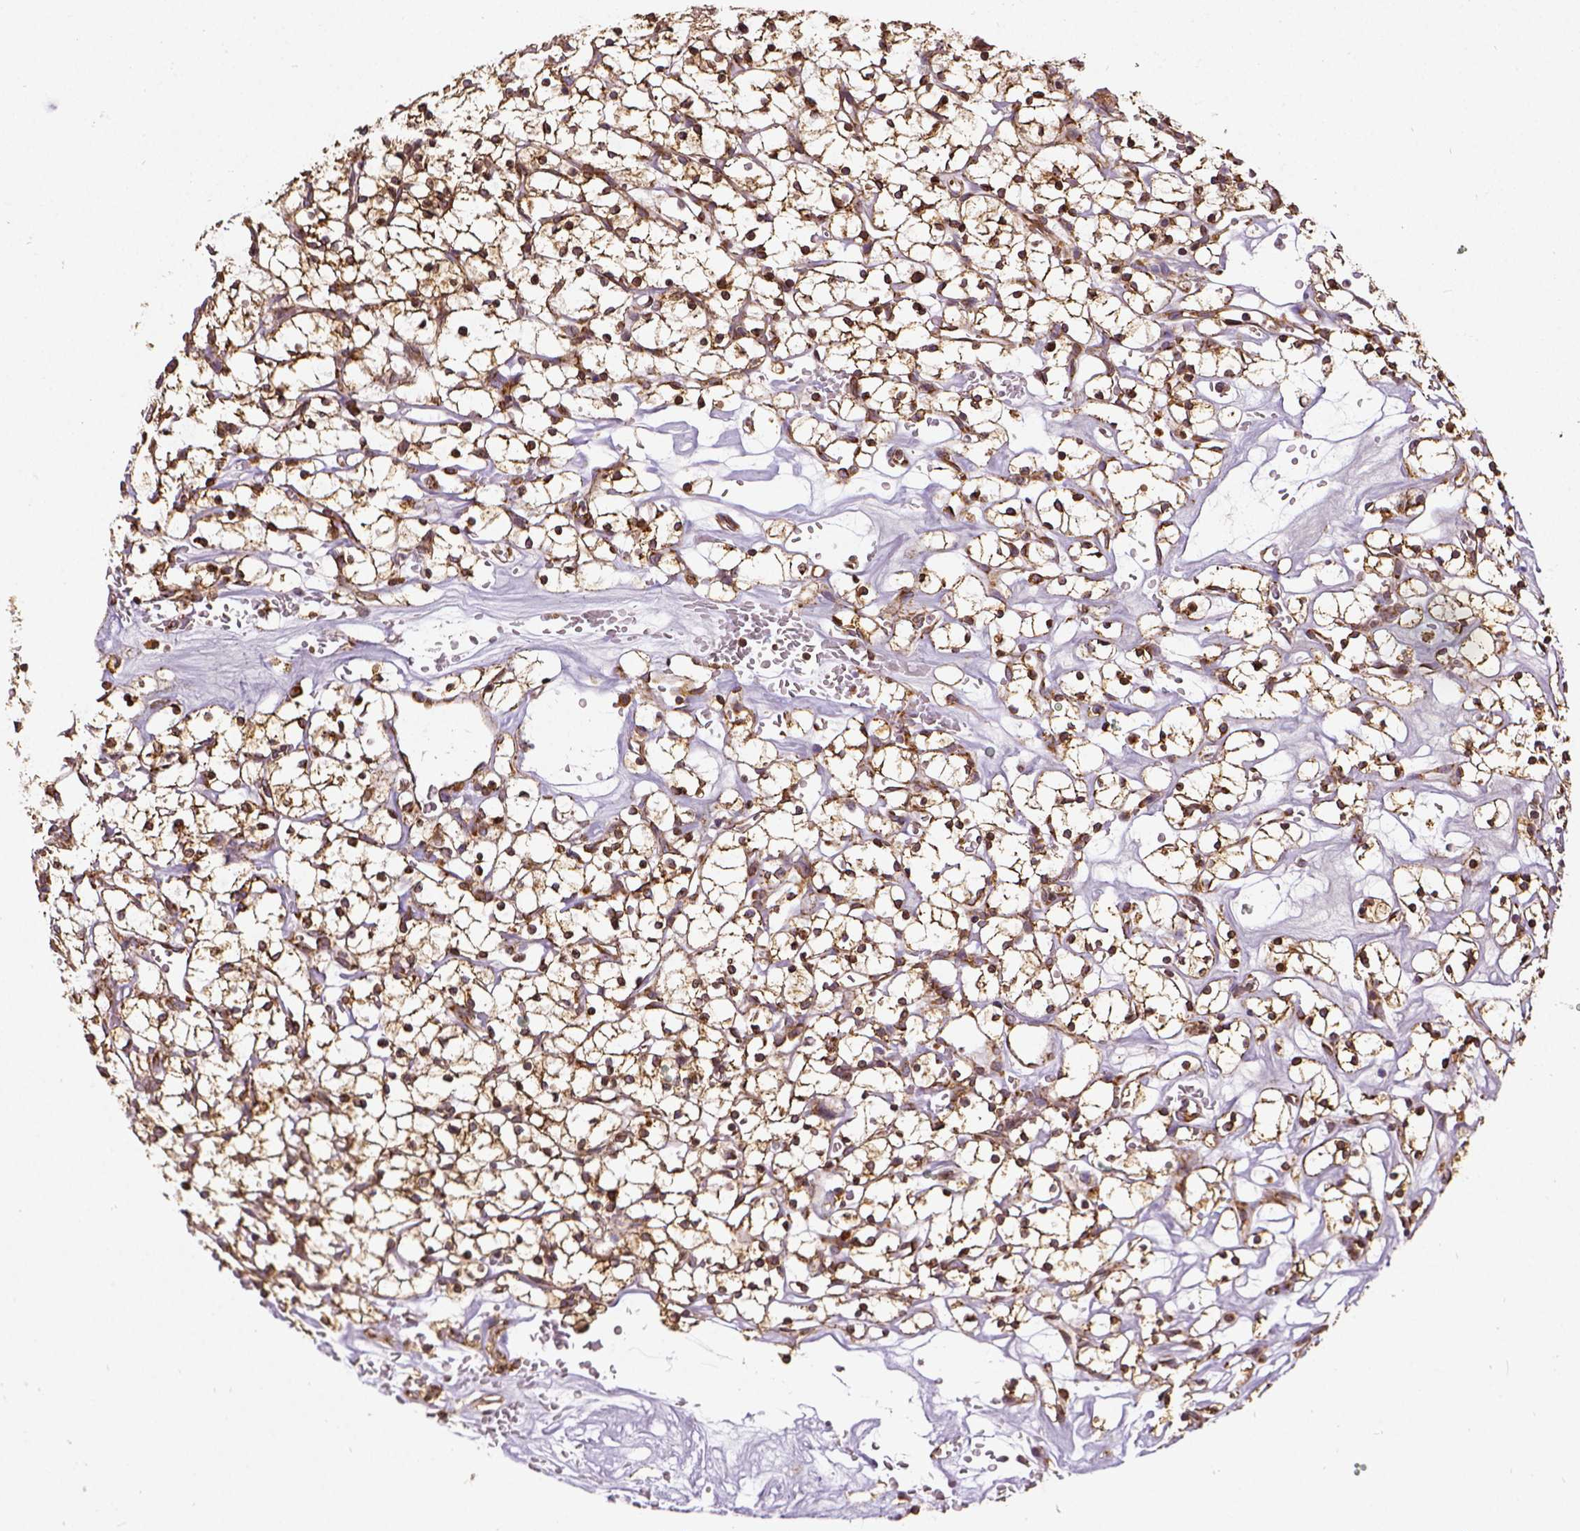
{"staining": {"intensity": "strong", "quantity": ">75%", "location": "cytoplasmic/membranous"}, "tissue": "renal cancer", "cell_type": "Tumor cells", "image_type": "cancer", "snomed": [{"axis": "morphology", "description": "Adenocarcinoma, NOS"}, {"axis": "topography", "description": "Kidney"}], "caption": "Human adenocarcinoma (renal) stained with a protein marker shows strong staining in tumor cells.", "gene": "MTDH", "patient": {"sex": "female", "age": 64}}